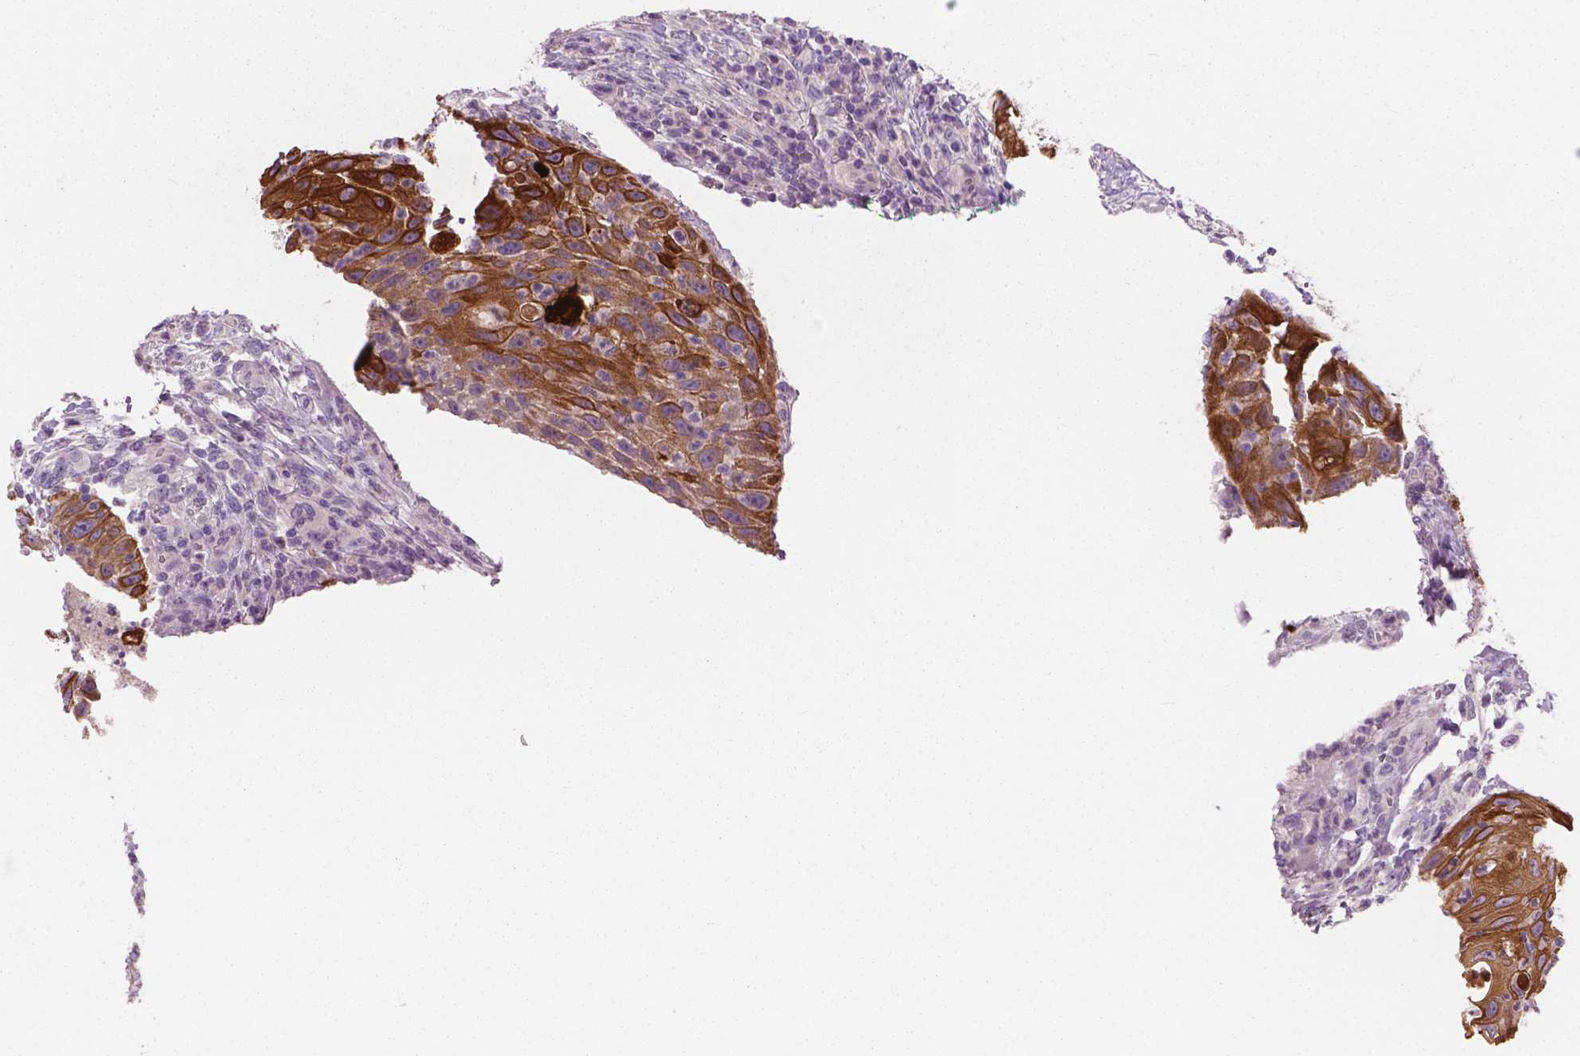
{"staining": {"intensity": "strong", "quantity": "25%-75%", "location": "cytoplasmic/membranous"}, "tissue": "head and neck cancer", "cell_type": "Tumor cells", "image_type": "cancer", "snomed": [{"axis": "morphology", "description": "Squamous cell carcinoma, NOS"}, {"axis": "topography", "description": "Head-Neck"}], "caption": "Tumor cells display high levels of strong cytoplasmic/membranous positivity in about 25%-75% of cells in human squamous cell carcinoma (head and neck). Using DAB (3,3'-diaminobenzidine) (brown) and hematoxylin (blue) stains, captured at high magnification using brightfield microscopy.", "gene": "KRT17", "patient": {"sex": "male", "age": 69}}